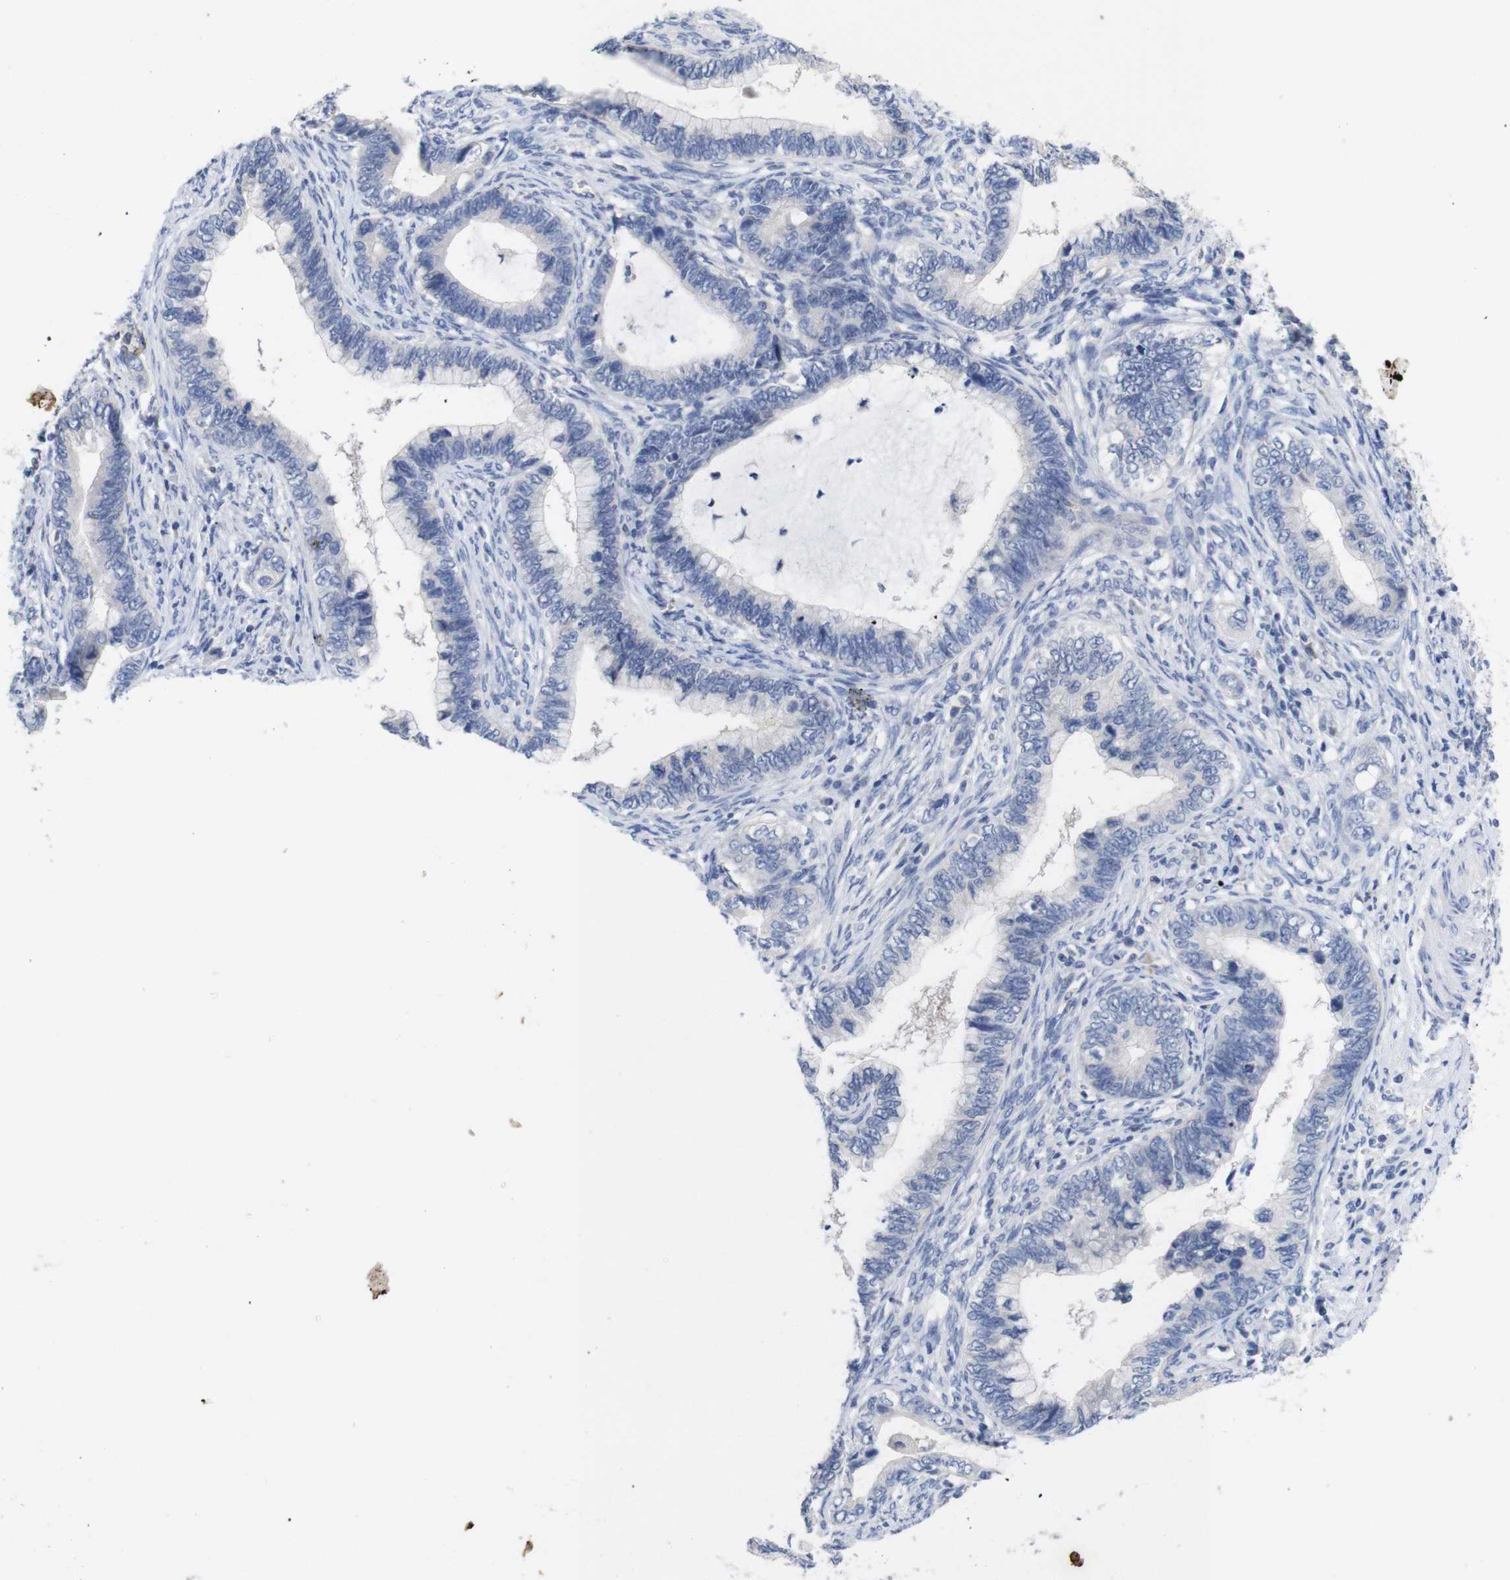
{"staining": {"intensity": "negative", "quantity": "none", "location": "none"}, "tissue": "cervical cancer", "cell_type": "Tumor cells", "image_type": "cancer", "snomed": [{"axis": "morphology", "description": "Adenocarcinoma, NOS"}, {"axis": "topography", "description": "Cervix"}], "caption": "An immunohistochemistry histopathology image of cervical cancer (adenocarcinoma) is shown. There is no staining in tumor cells of cervical cancer (adenocarcinoma).", "gene": "TNNI3", "patient": {"sex": "female", "age": 44}}